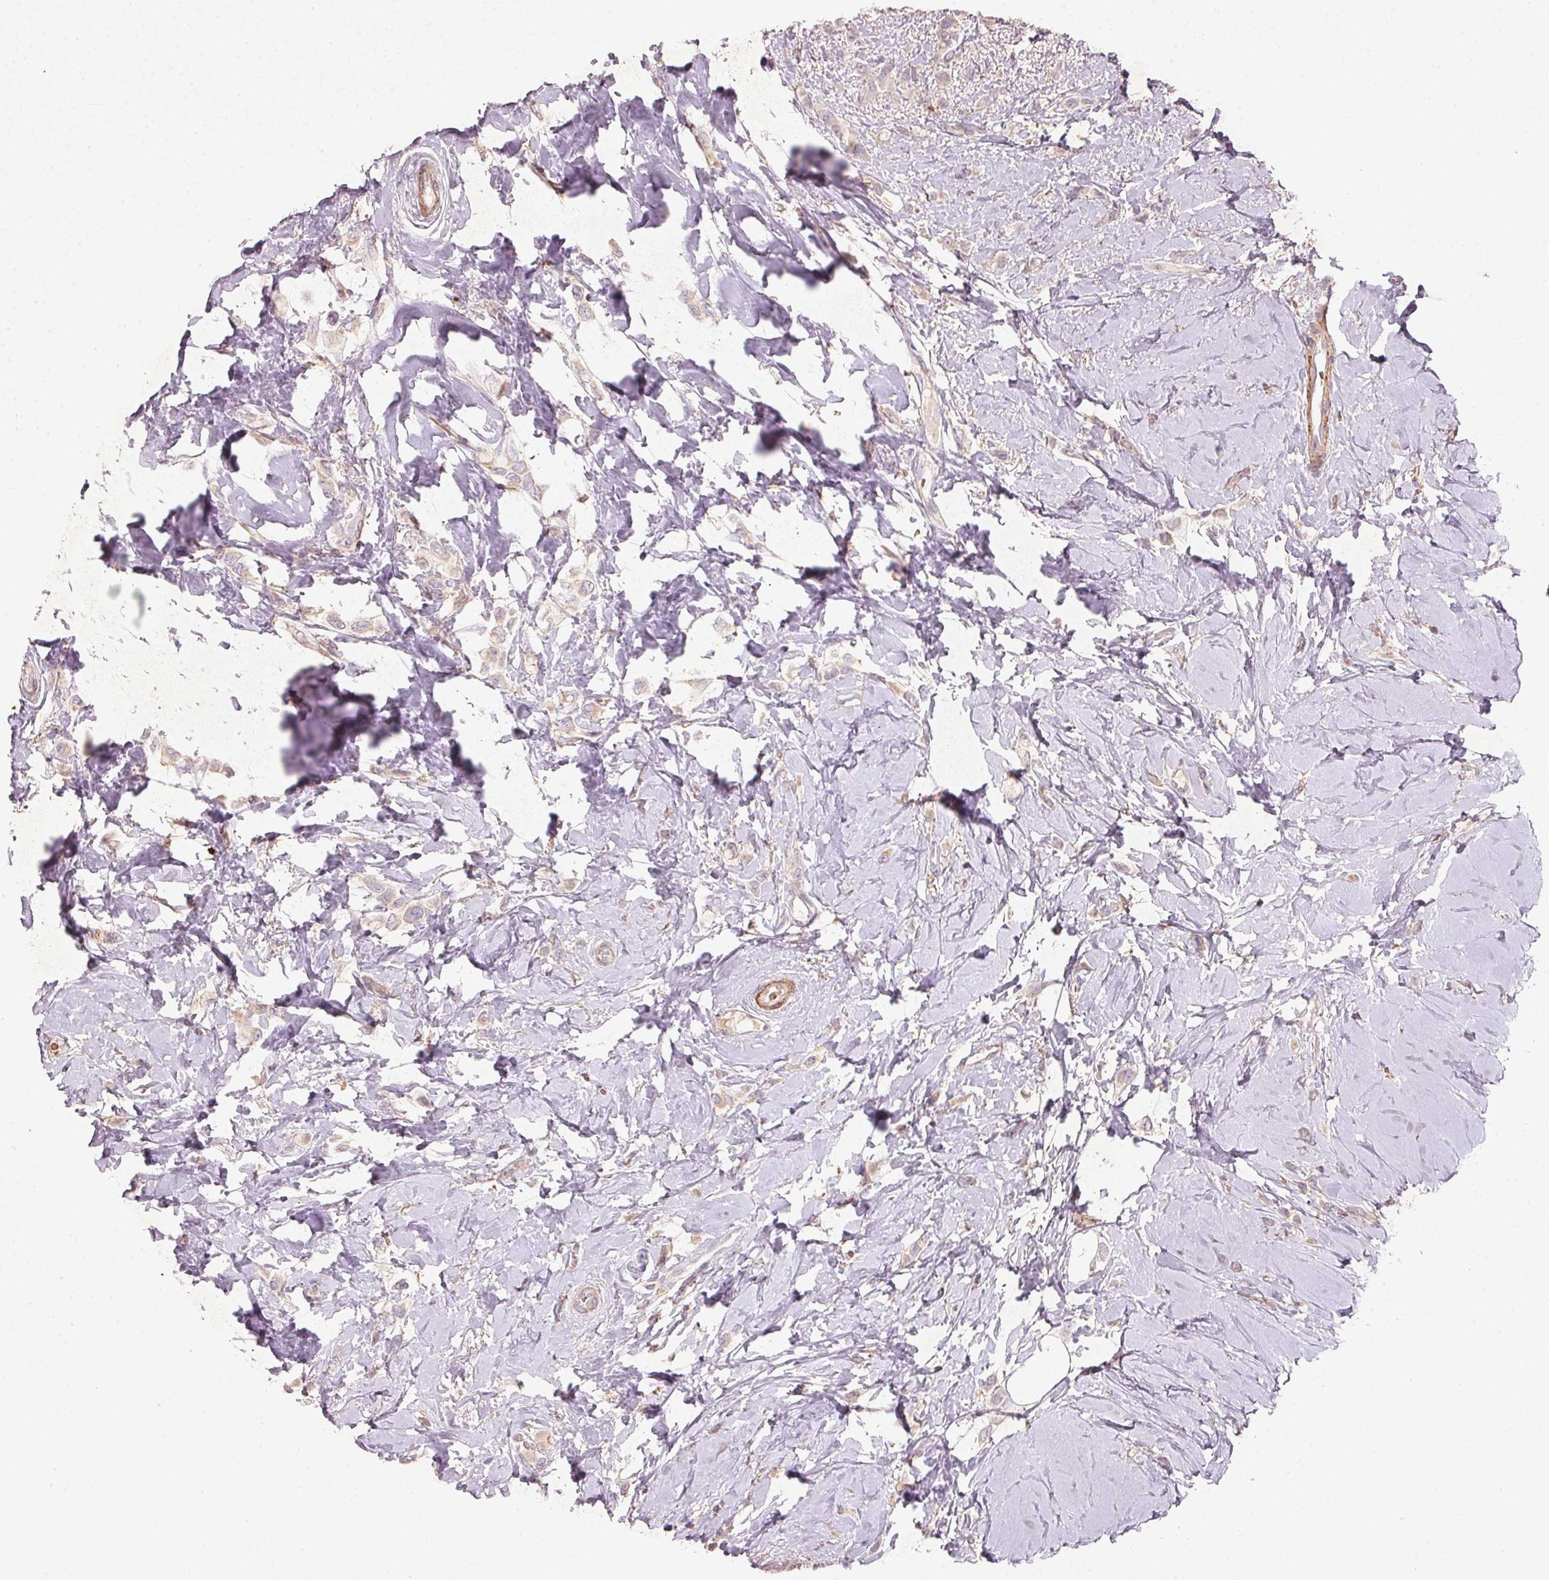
{"staining": {"intensity": "weak", "quantity": "<25%", "location": "cytoplasmic/membranous"}, "tissue": "breast cancer", "cell_type": "Tumor cells", "image_type": "cancer", "snomed": [{"axis": "morphology", "description": "Lobular carcinoma"}, {"axis": "topography", "description": "Breast"}], "caption": "A micrograph of breast lobular carcinoma stained for a protein shows no brown staining in tumor cells.", "gene": "KCNK15", "patient": {"sex": "female", "age": 66}}